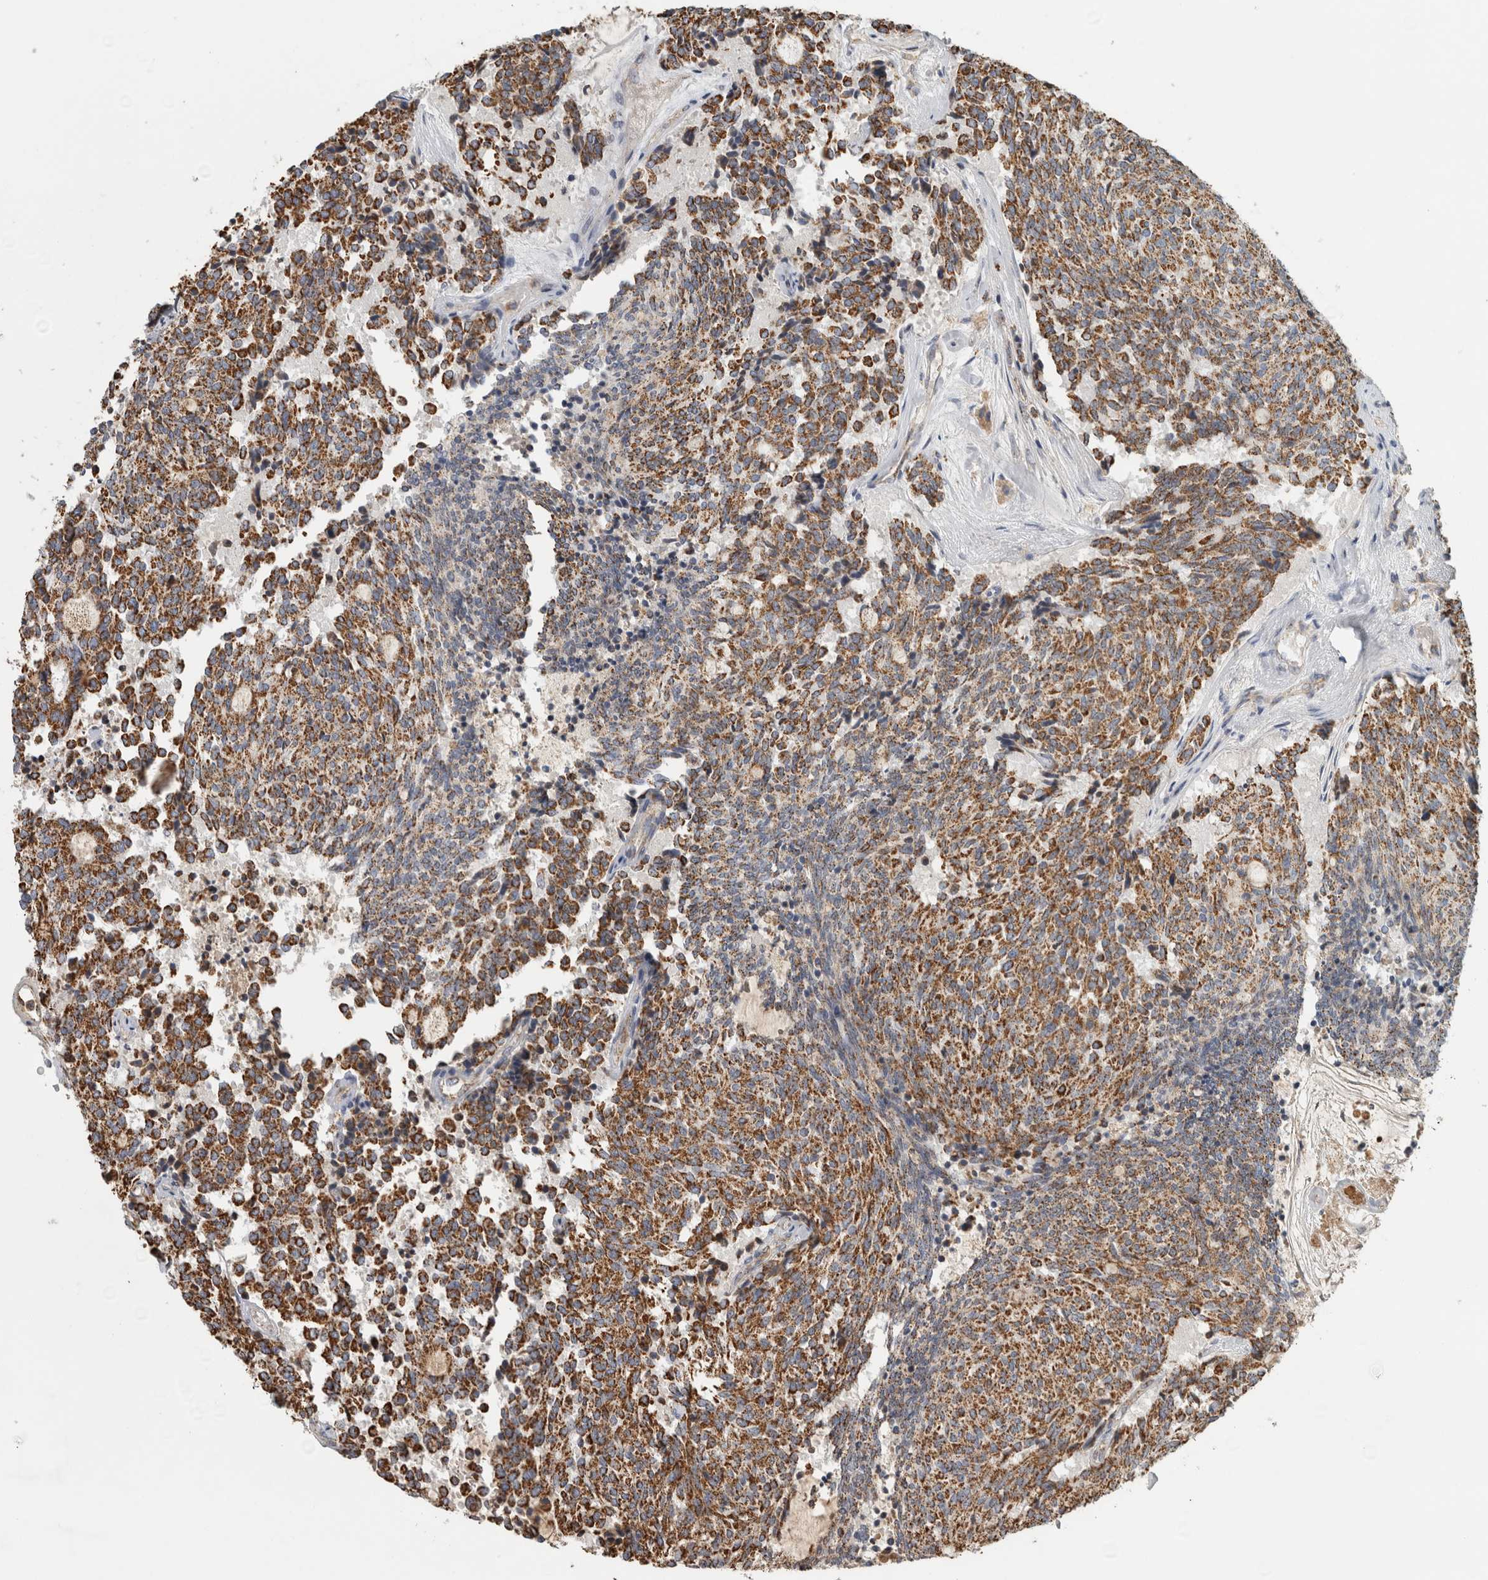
{"staining": {"intensity": "moderate", "quantity": ">75%", "location": "cytoplasmic/membranous"}, "tissue": "carcinoid", "cell_type": "Tumor cells", "image_type": "cancer", "snomed": [{"axis": "morphology", "description": "Carcinoid, malignant, NOS"}, {"axis": "topography", "description": "Pancreas"}], "caption": "This is a photomicrograph of IHC staining of malignant carcinoid, which shows moderate staining in the cytoplasmic/membranous of tumor cells.", "gene": "ST8SIA1", "patient": {"sex": "female", "age": 54}}